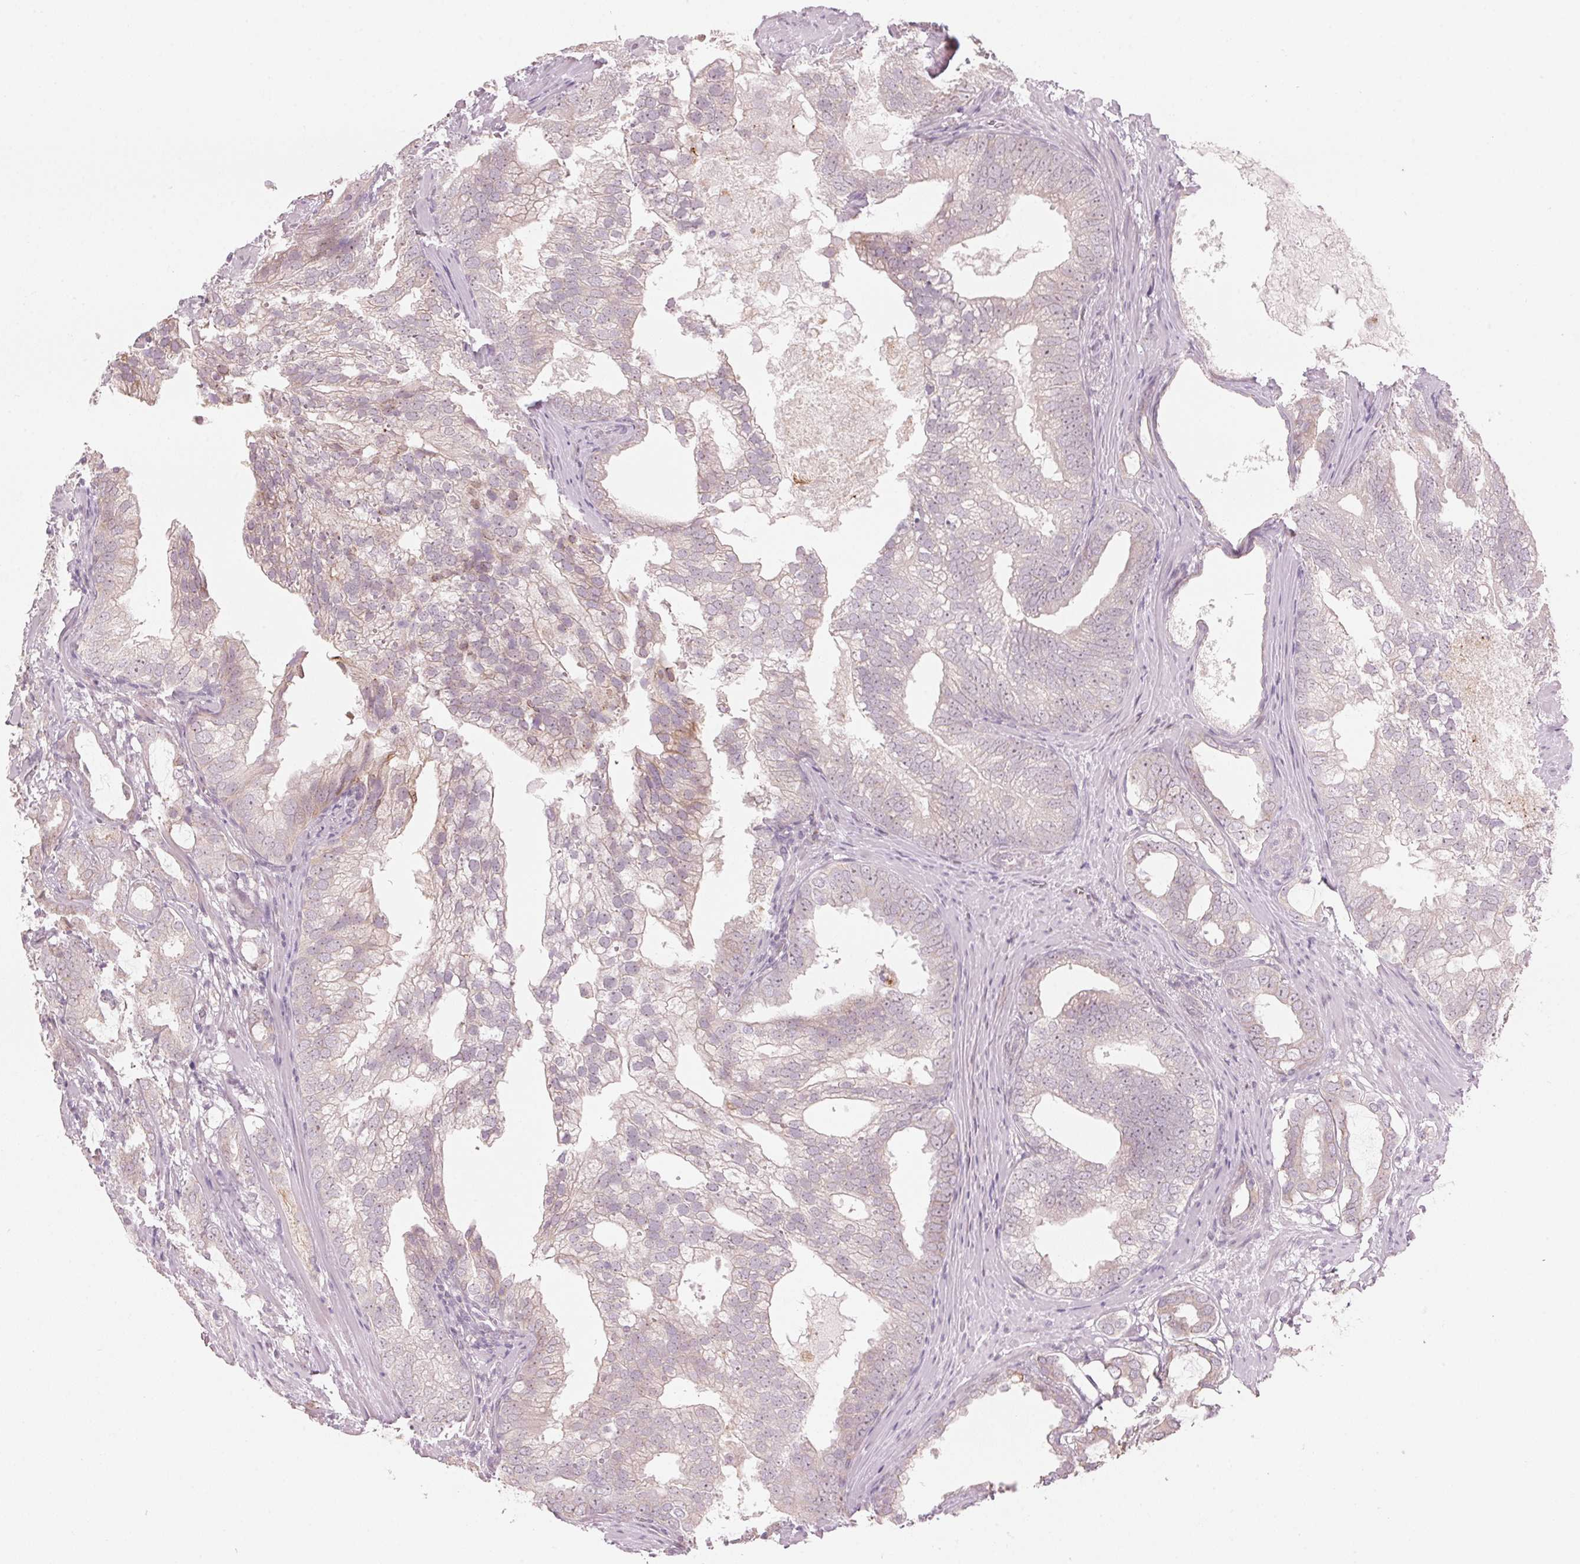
{"staining": {"intensity": "weak", "quantity": "<25%", "location": "cytoplasmic/membranous"}, "tissue": "prostate cancer", "cell_type": "Tumor cells", "image_type": "cancer", "snomed": [{"axis": "morphology", "description": "Adenocarcinoma, High grade"}, {"axis": "topography", "description": "Prostate"}], "caption": "High magnification brightfield microscopy of high-grade adenocarcinoma (prostate) stained with DAB (brown) and counterstained with hematoxylin (blue): tumor cells show no significant expression.", "gene": "TMED6", "patient": {"sex": "male", "age": 75}}